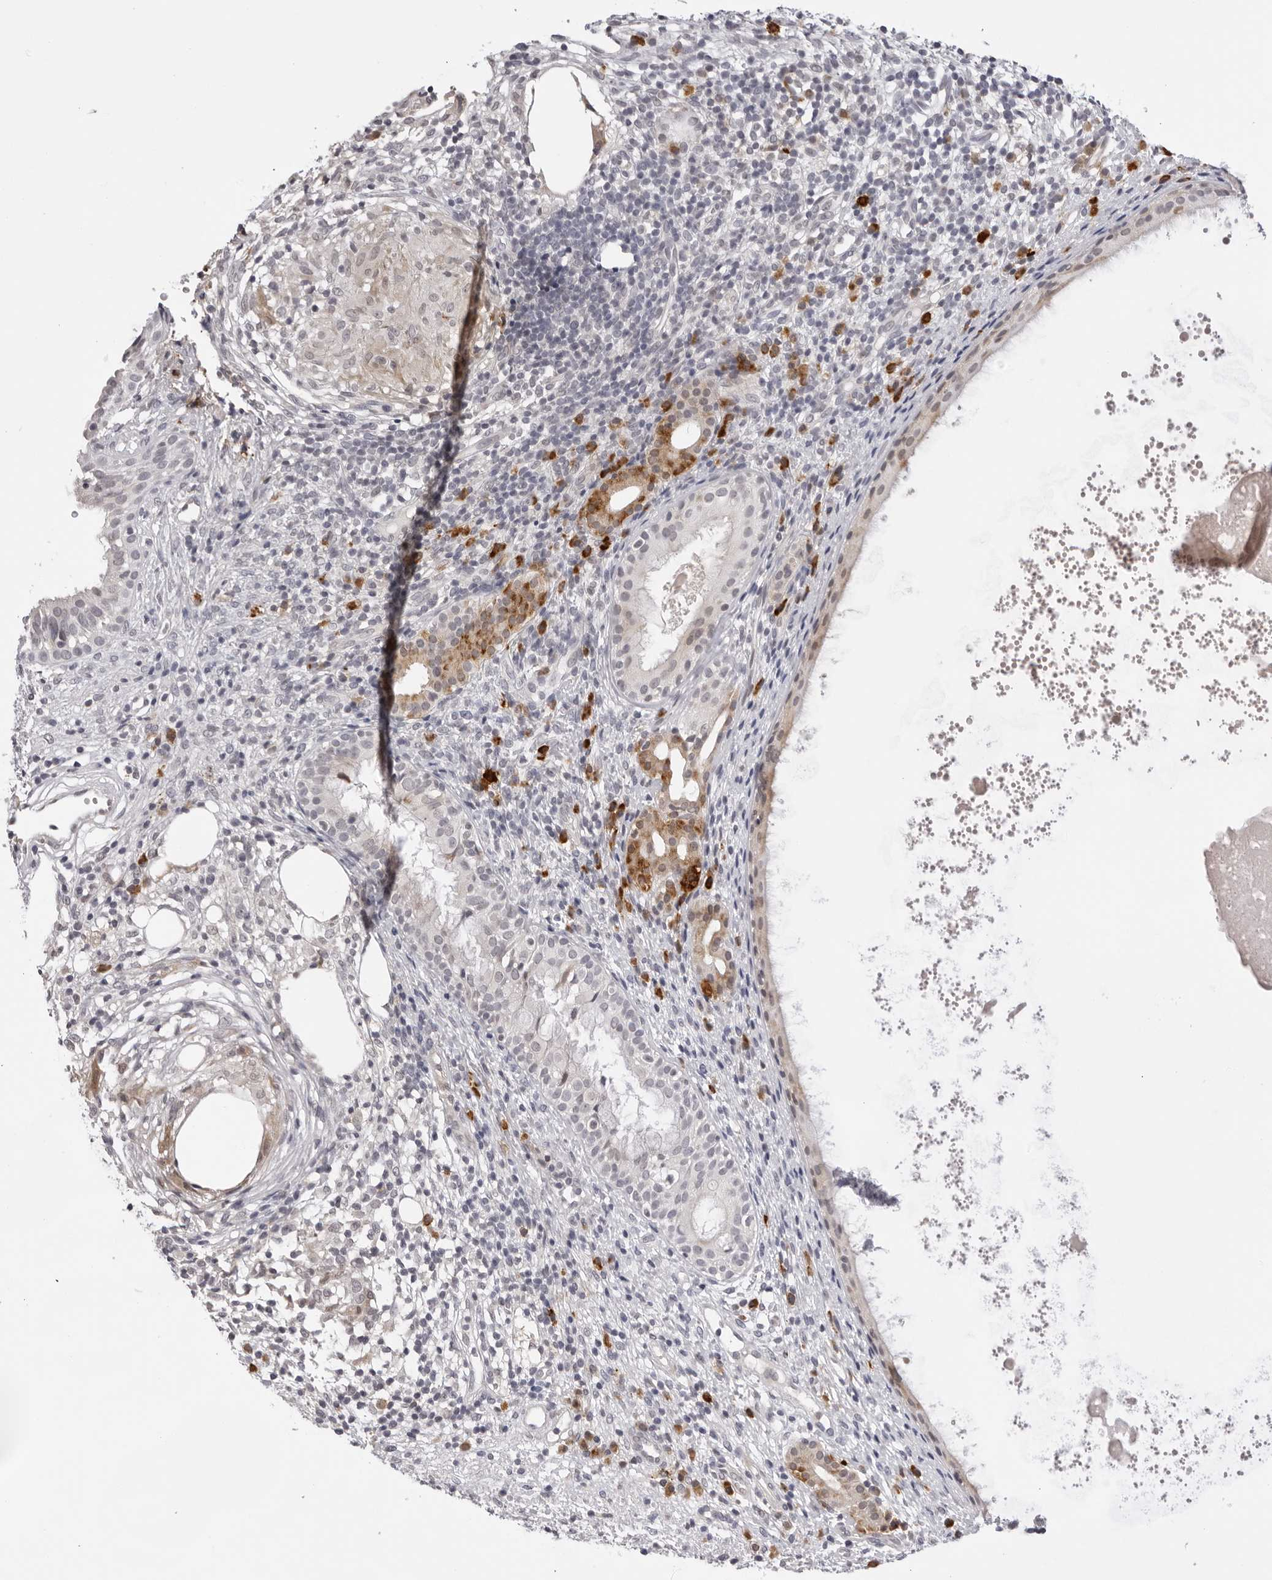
{"staining": {"intensity": "weak", "quantity": "<25%", "location": "cytoplasmic/membranous"}, "tissue": "nasopharynx", "cell_type": "Respiratory epithelial cells", "image_type": "normal", "snomed": [{"axis": "morphology", "description": "Normal tissue, NOS"}, {"axis": "topography", "description": "Nasopharynx"}], "caption": "The micrograph demonstrates no staining of respiratory epithelial cells in normal nasopharynx. (Brightfield microscopy of DAB IHC at high magnification).", "gene": "IL17RA", "patient": {"sex": "male", "age": 22}}